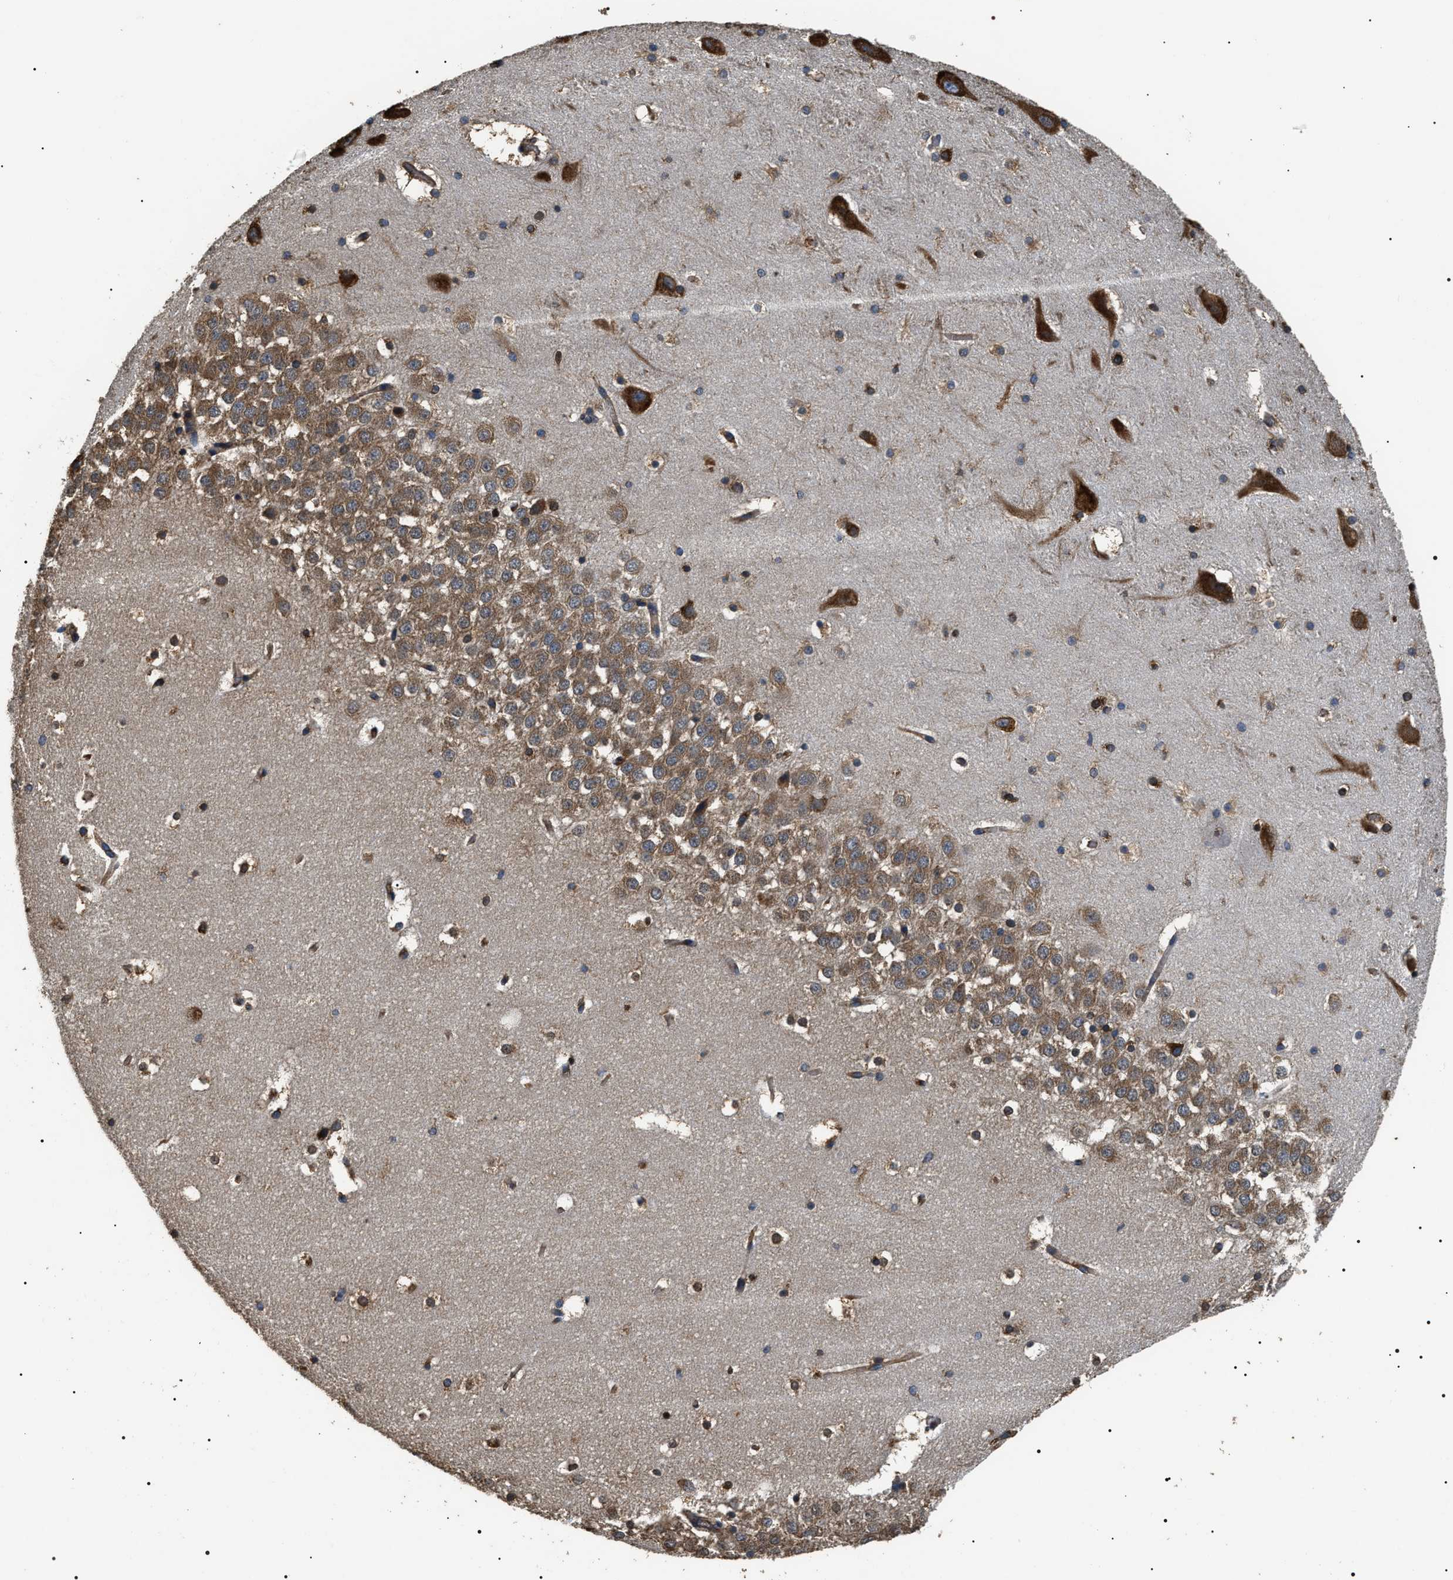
{"staining": {"intensity": "strong", "quantity": ">75%", "location": "cytoplasmic/membranous"}, "tissue": "hippocampus", "cell_type": "Glial cells", "image_type": "normal", "snomed": [{"axis": "morphology", "description": "Normal tissue, NOS"}, {"axis": "topography", "description": "Hippocampus"}], "caption": "IHC image of unremarkable hippocampus stained for a protein (brown), which reveals high levels of strong cytoplasmic/membranous staining in about >75% of glial cells.", "gene": "KTN1", "patient": {"sex": "male", "age": 45}}